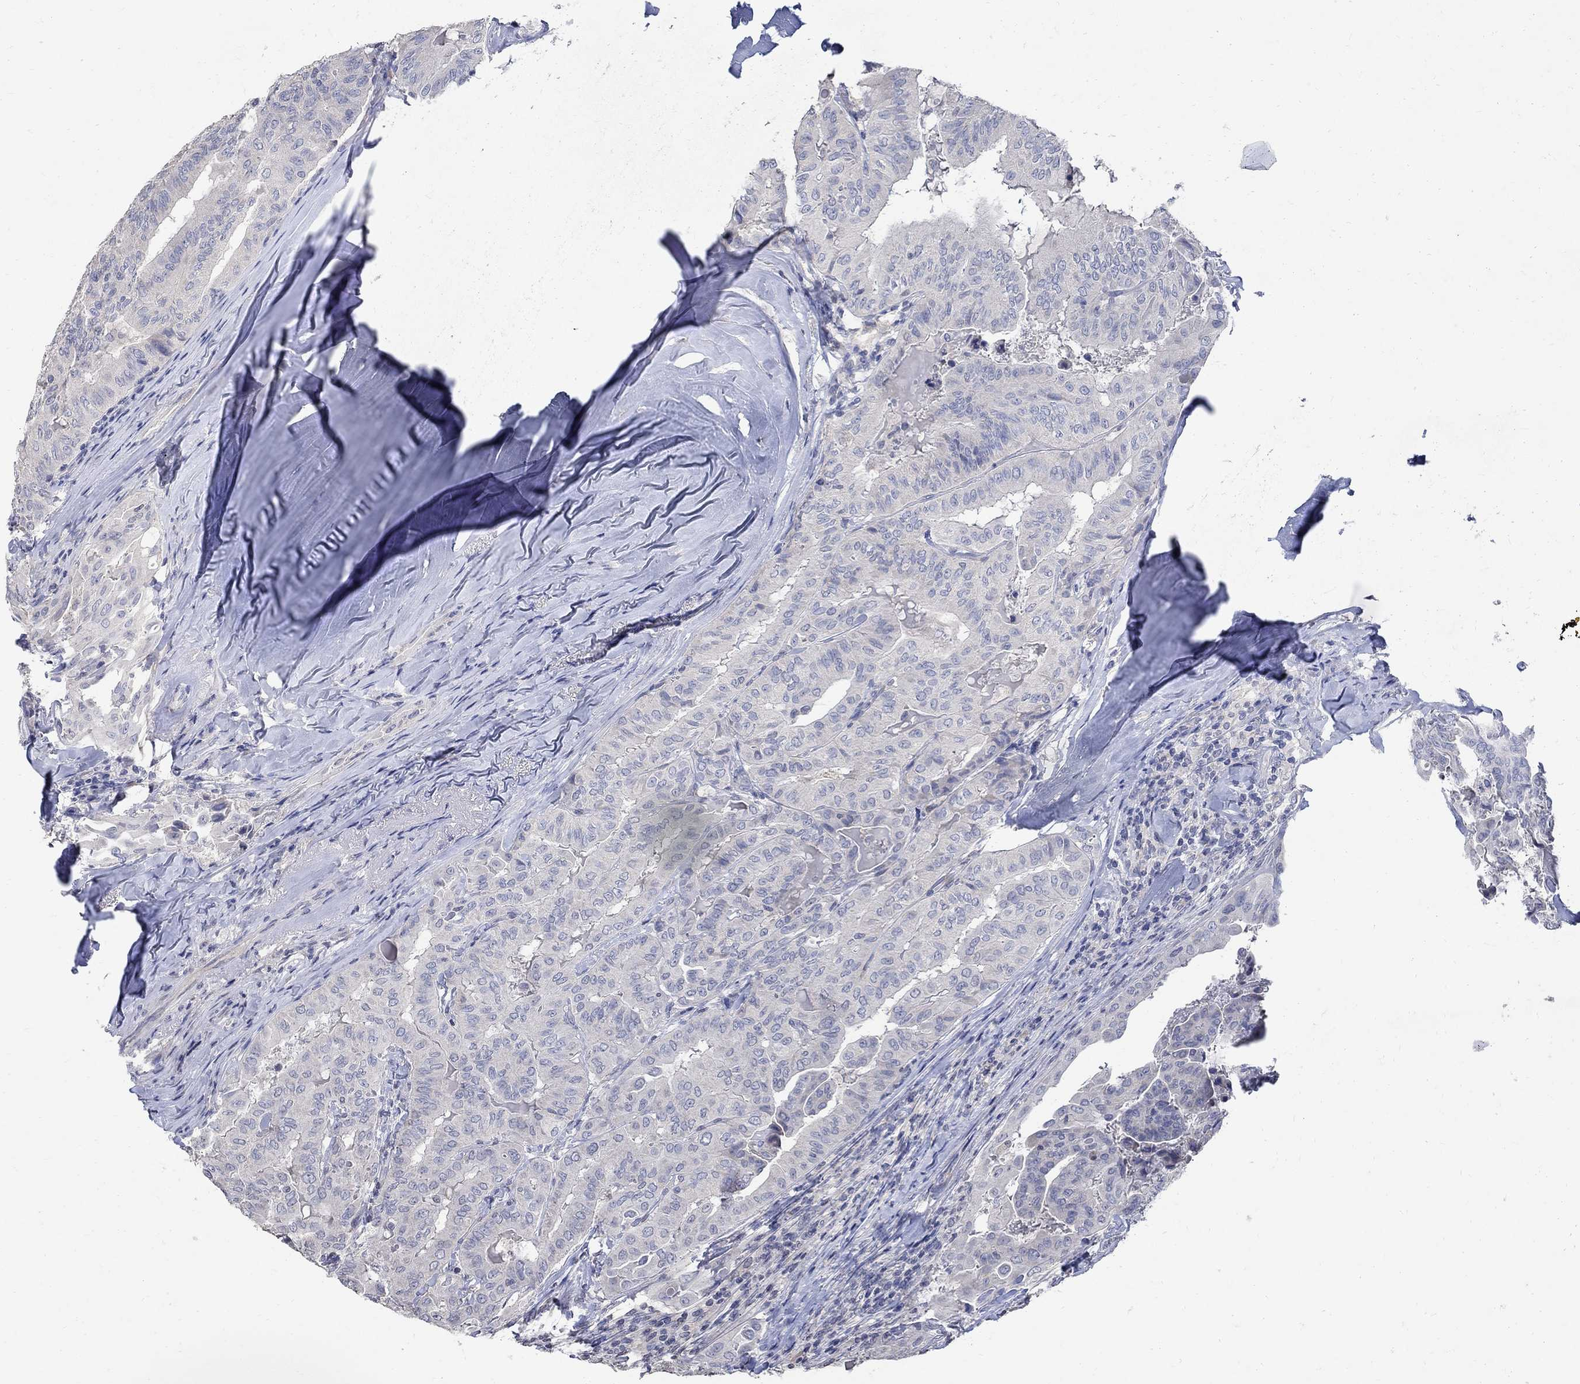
{"staining": {"intensity": "negative", "quantity": "none", "location": "none"}, "tissue": "thyroid cancer", "cell_type": "Tumor cells", "image_type": "cancer", "snomed": [{"axis": "morphology", "description": "Papillary adenocarcinoma, NOS"}, {"axis": "topography", "description": "Thyroid gland"}], "caption": "Photomicrograph shows no significant protein staining in tumor cells of thyroid cancer (papillary adenocarcinoma).", "gene": "TMEM169", "patient": {"sex": "female", "age": 68}}